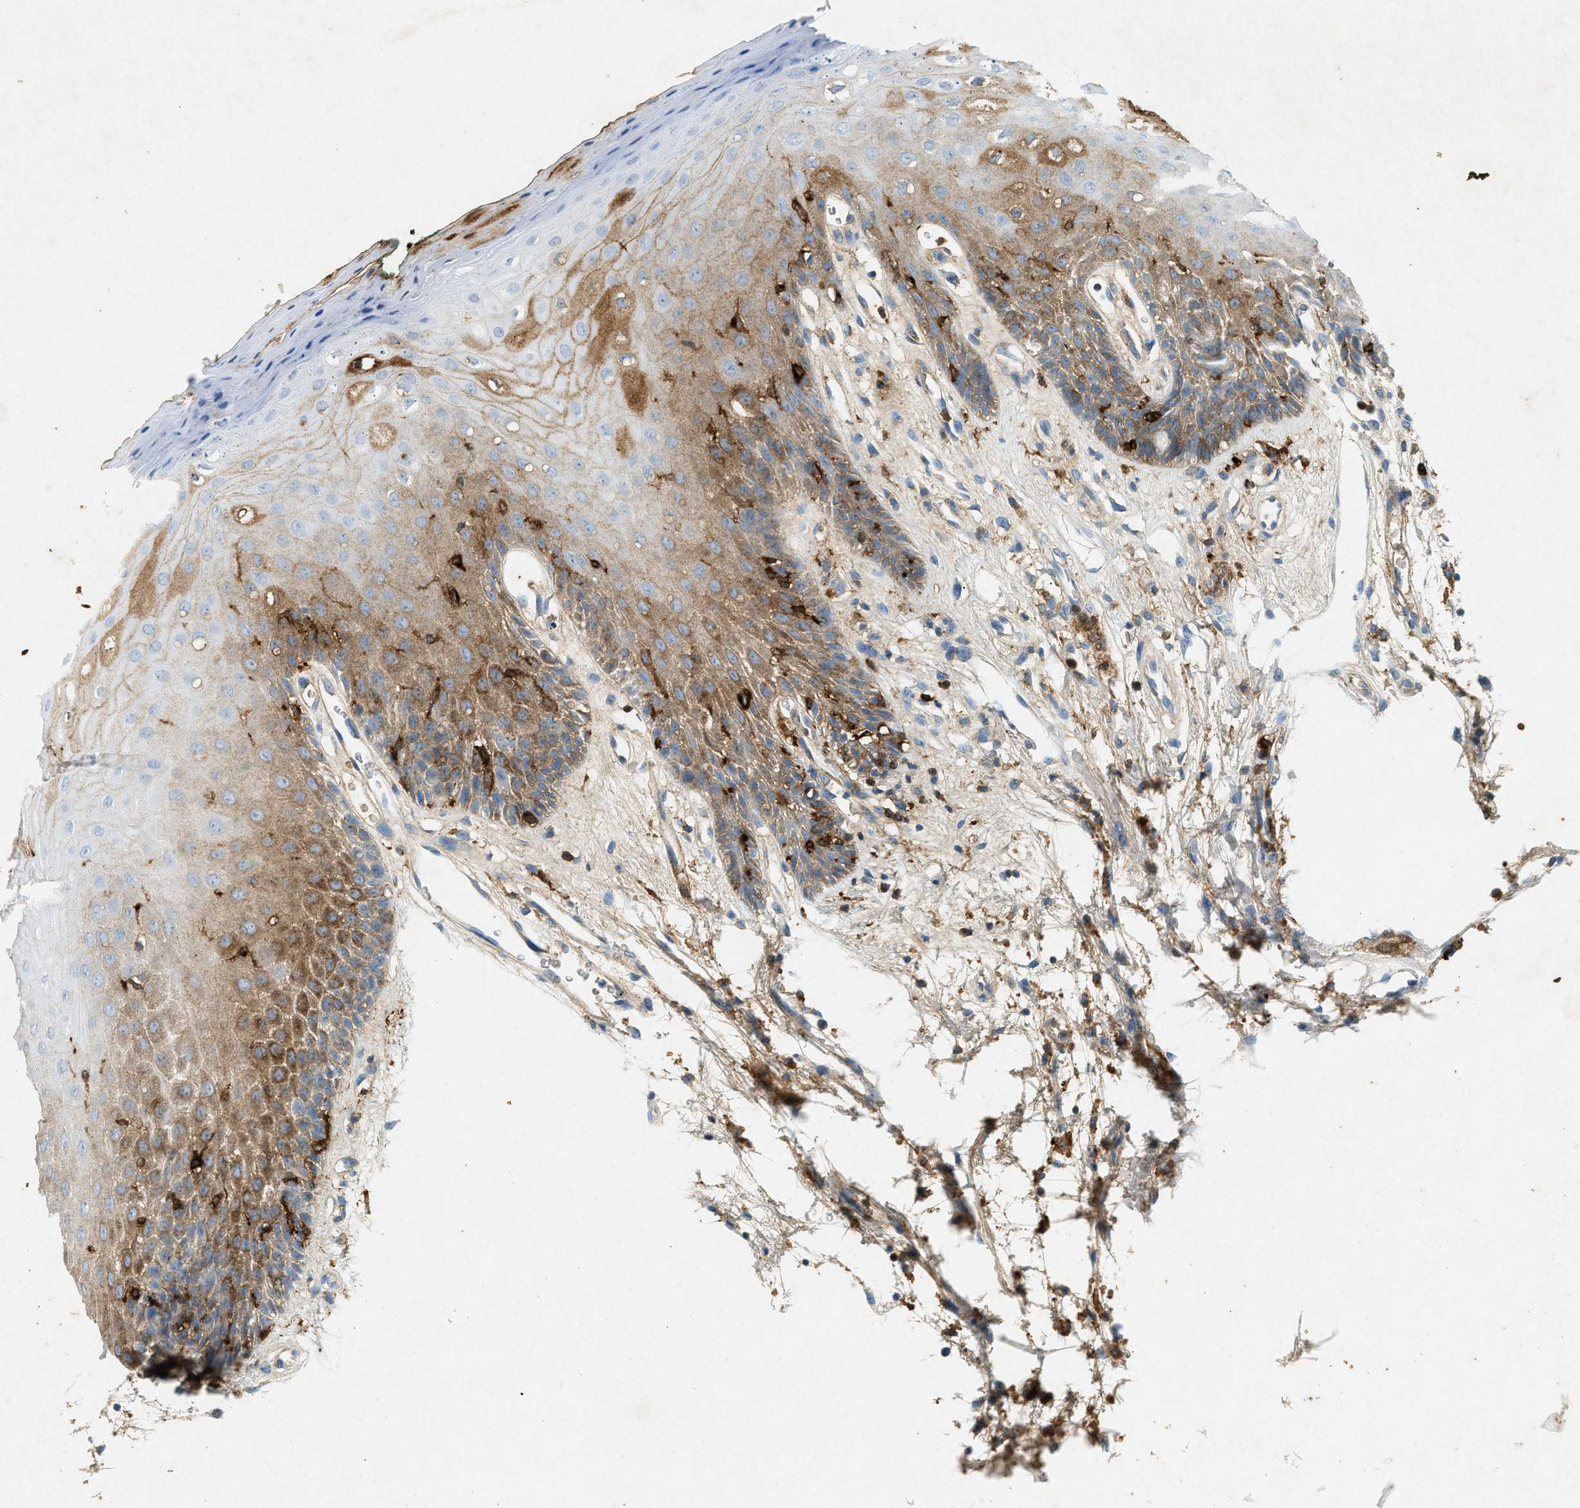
{"staining": {"intensity": "moderate", "quantity": "25%-75%", "location": "cytoplasmic/membranous"}, "tissue": "oral mucosa", "cell_type": "Squamous epithelial cells", "image_type": "normal", "snomed": [{"axis": "morphology", "description": "Normal tissue, NOS"}, {"axis": "morphology", "description": "Squamous cell carcinoma, NOS"}, {"axis": "topography", "description": "Skeletal muscle"}, {"axis": "topography", "description": "Oral tissue"}, {"axis": "topography", "description": "Head-Neck"}], "caption": "Moderate cytoplasmic/membranous protein expression is appreciated in approximately 25%-75% of squamous epithelial cells in oral mucosa.", "gene": "F2", "patient": {"sex": "female", "age": 84}}